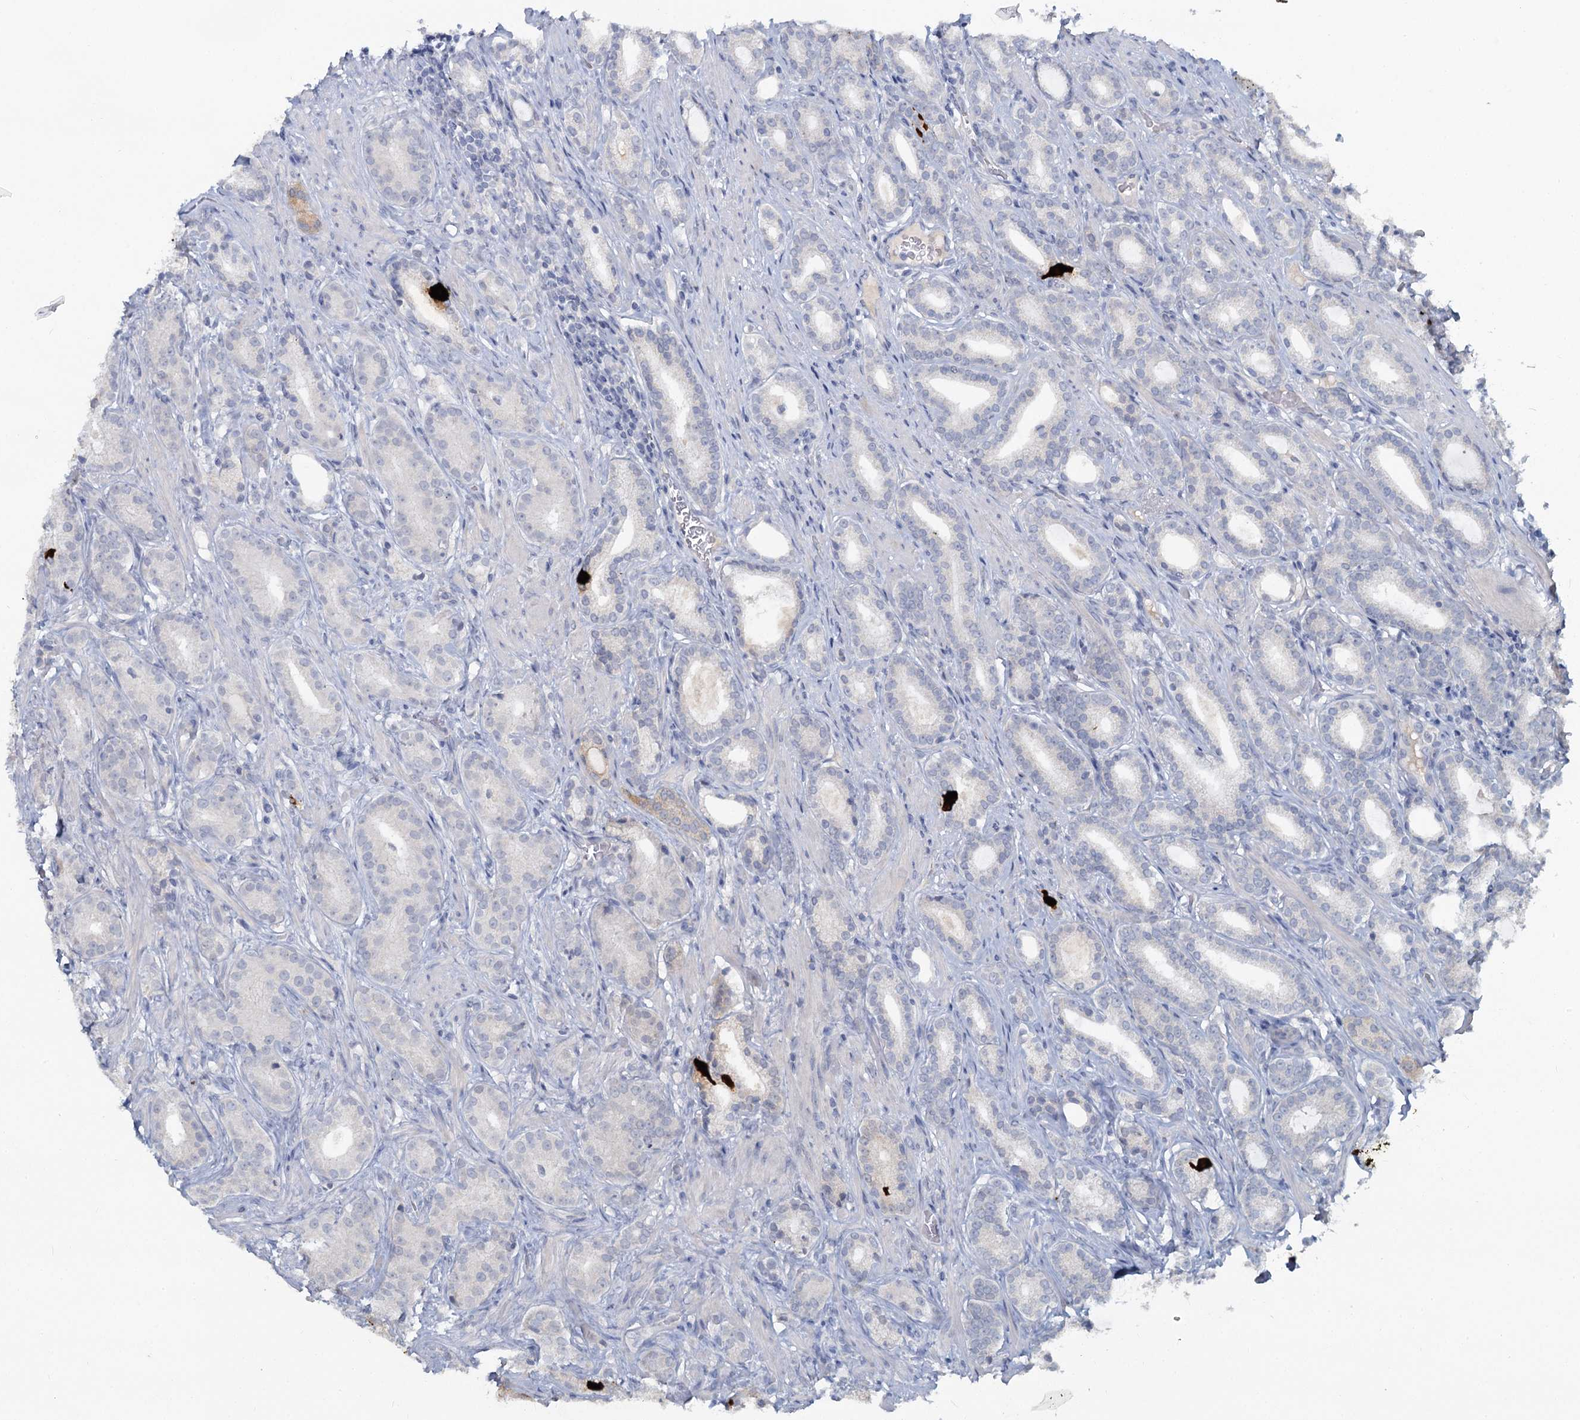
{"staining": {"intensity": "negative", "quantity": "none", "location": "none"}, "tissue": "prostate cancer", "cell_type": "Tumor cells", "image_type": "cancer", "snomed": [{"axis": "morphology", "description": "Adenocarcinoma, Low grade"}, {"axis": "topography", "description": "Prostate"}], "caption": "DAB (3,3'-diaminobenzidine) immunohistochemical staining of human prostate cancer reveals no significant expression in tumor cells.", "gene": "CHGA", "patient": {"sex": "male", "age": 71}}